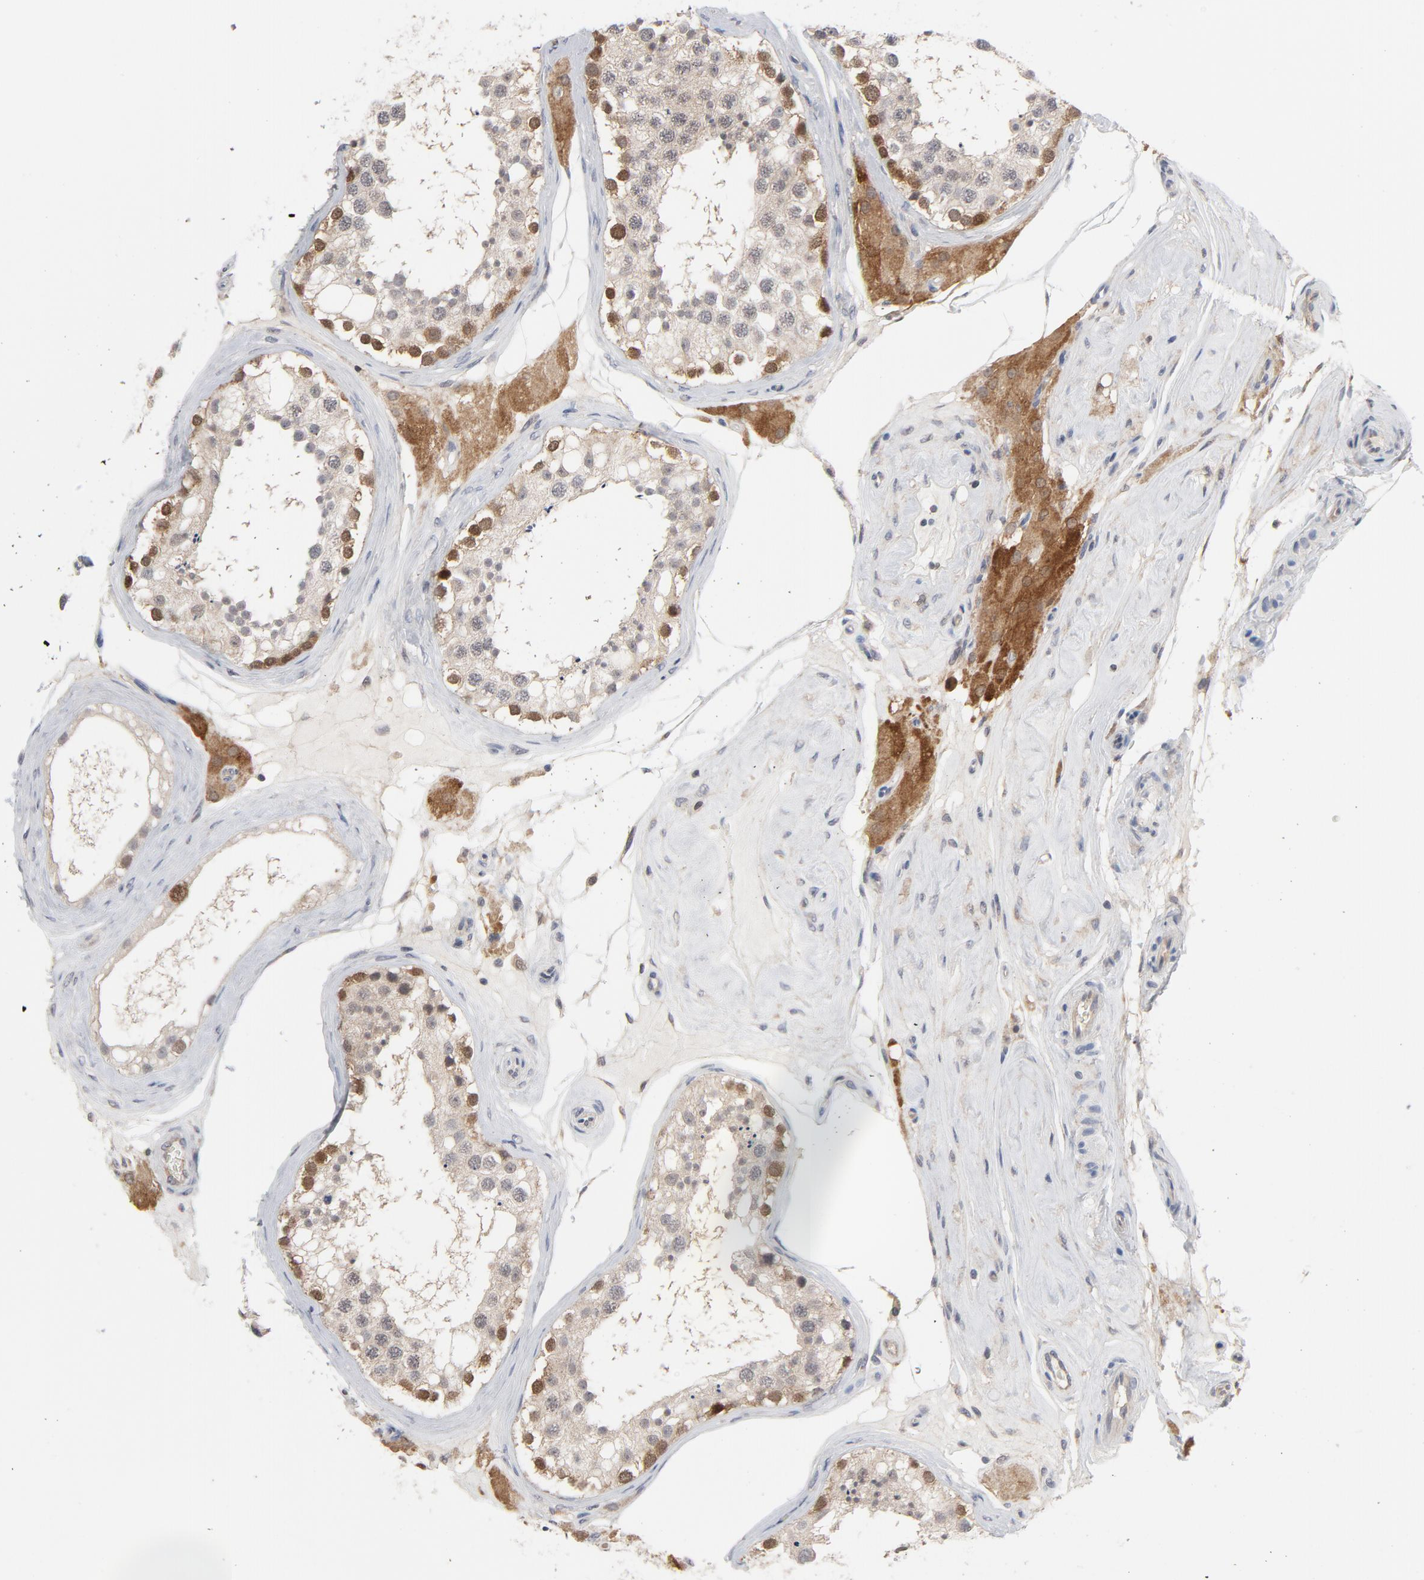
{"staining": {"intensity": "moderate", "quantity": "25%-75%", "location": "cytoplasmic/membranous,nuclear"}, "tissue": "testis", "cell_type": "Cells in seminiferous ducts", "image_type": "normal", "snomed": [{"axis": "morphology", "description": "Normal tissue, NOS"}, {"axis": "topography", "description": "Testis"}], "caption": "Moderate cytoplasmic/membranous,nuclear protein staining is seen in about 25%-75% of cells in seminiferous ducts in testis.", "gene": "PRDX1", "patient": {"sex": "male", "age": 68}}